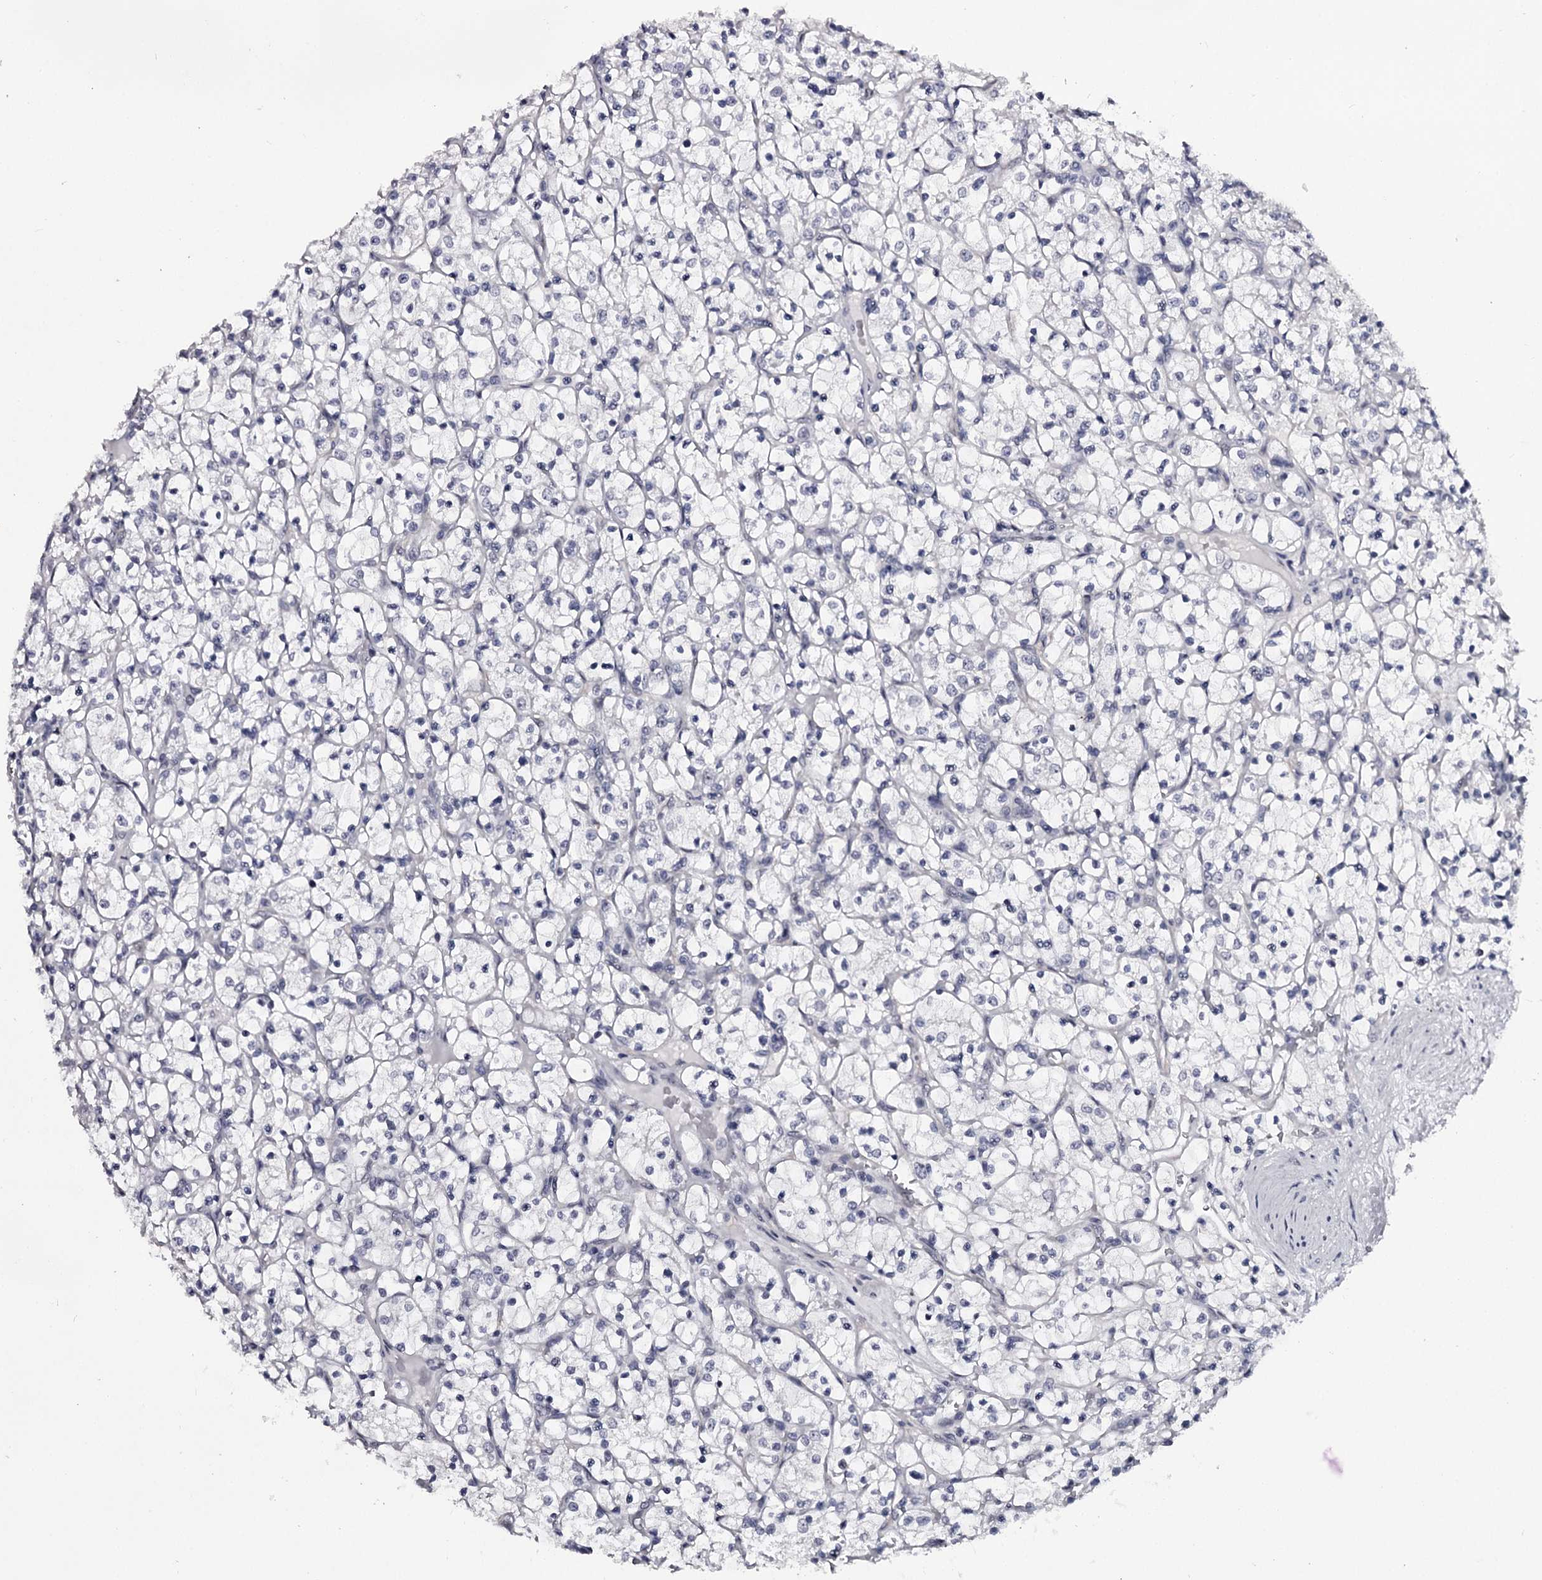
{"staining": {"intensity": "negative", "quantity": "none", "location": "none"}, "tissue": "renal cancer", "cell_type": "Tumor cells", "image_type": "cancer", "snomed": [{"axis": "morphology", "description": "Adenocarcinoma, NOS"}, {"axis": "topography", "description": "Kidney"}], "caption": "This is a image of immunohistochemistry (IHC) staining of renal adenocarcinoma, which shows no positivity in tumor cells.", "gene": "OVOL2", "patient": {"sex": "female", "age": 69}}